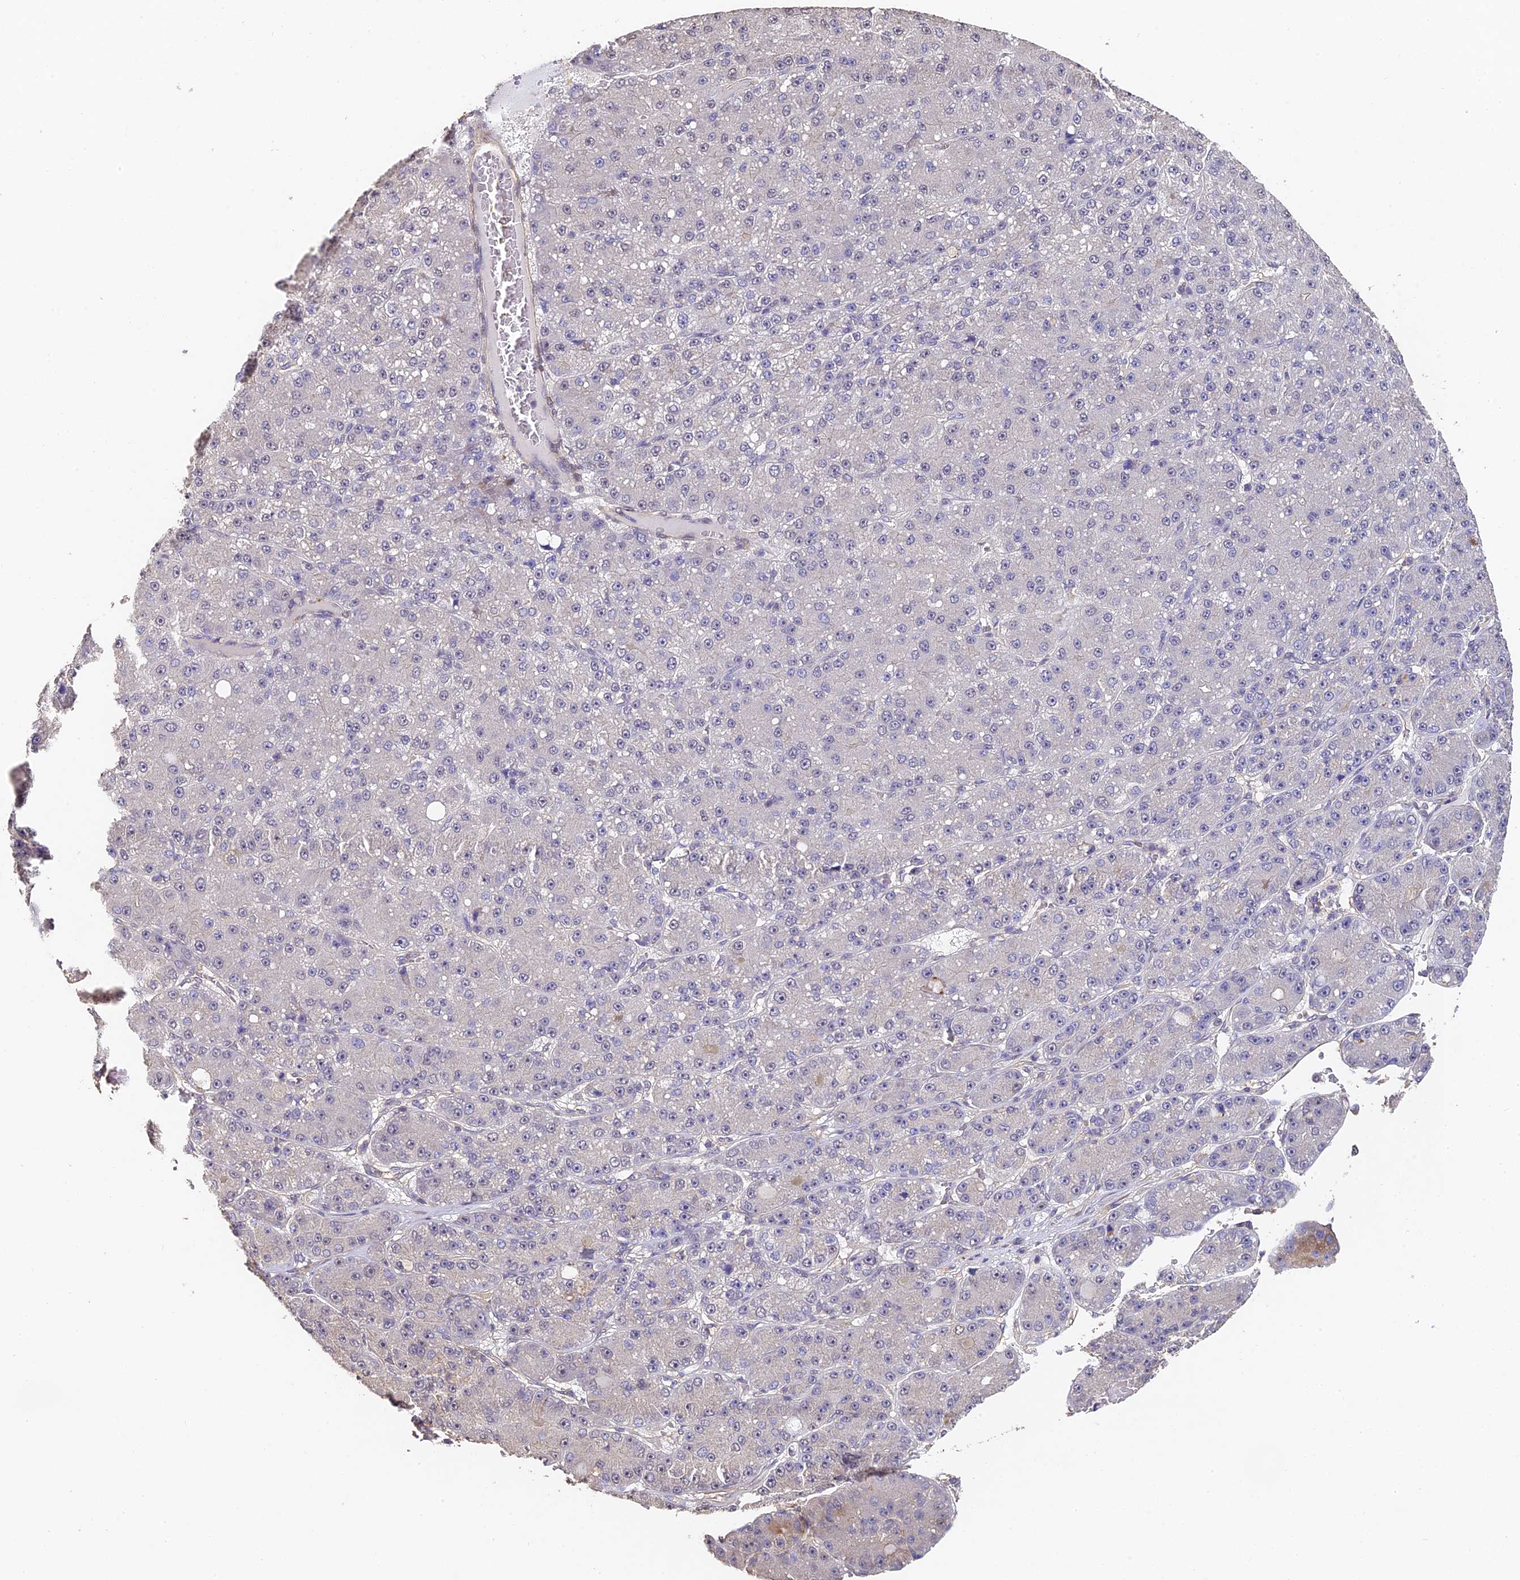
{"staining": {"intensity": "negative", "quantity": "none", "location": "none"}, "tissue": "liver cancer", "cell_type": "Tumor cells", "image_type": "cancer", "snomed": [{"axis": "morphology", "description": "Carcinoma, Hepatocellular, NOS"}, {"axis": "topography", "description": "Liver"}], "caption": "This is a photomicrograph of IHC staining of liver cancer, which shows no staining in tumor cells.", "gene": "SLC11A1", "patient": {"sex": "male", "age": 67}}